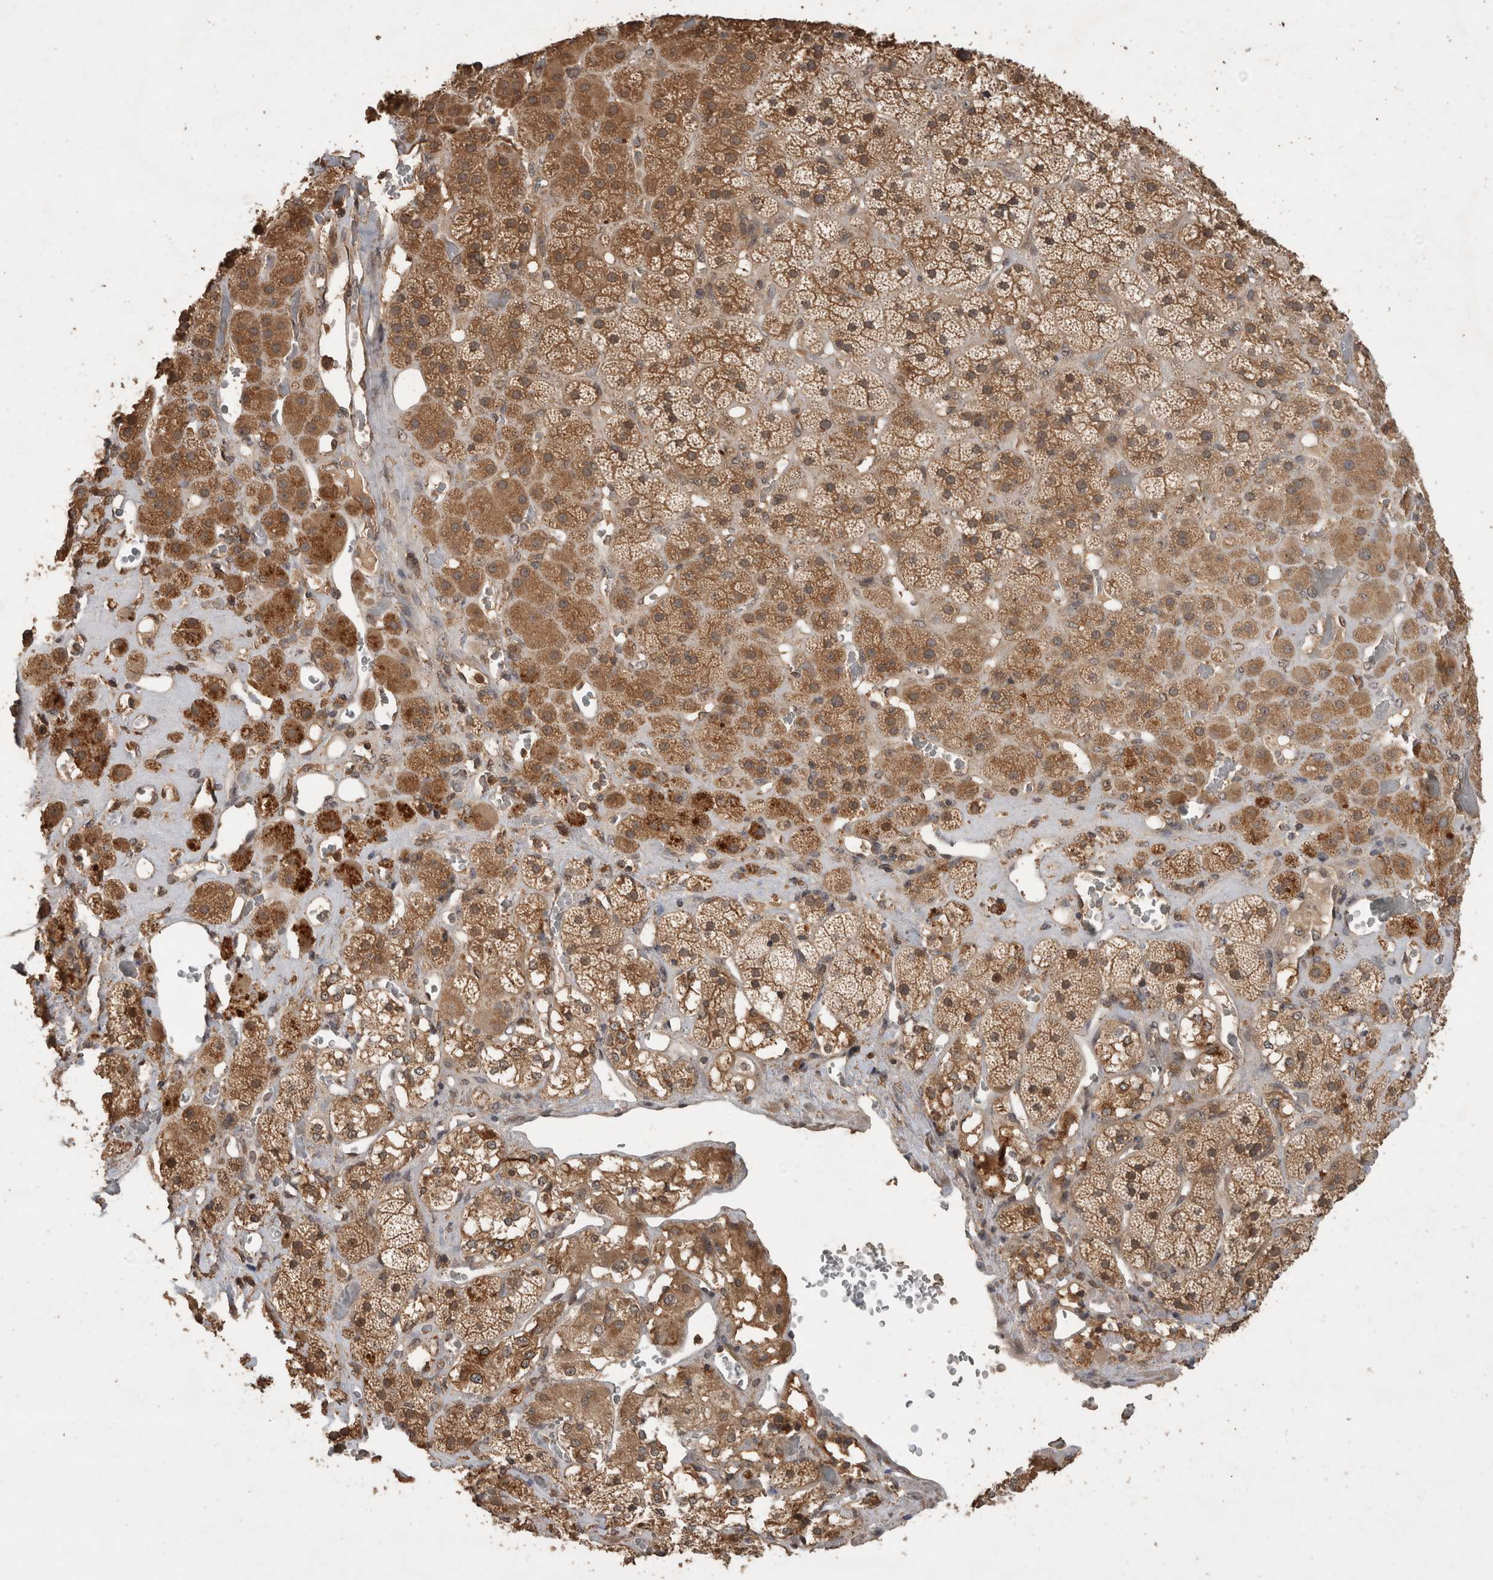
{"staining": {"intensity": "moderate", "quantity": ">75%", "location": "cytoplasmic/membranous,nuclear"}, "tissue": "adrenal gland", "cell_type": "Glandular cells", "image_type": "normal", "snomed": [{"axis": "morphology", "description": "Normal tissue, NOS"}, {"axis": "topography", "description": "Adrenal gland"}], "caption": "Adrenal gland was stained to show a protein in brown. There is medium levels of moderate cytoplasmic/membranous,nuclear expression in about >75% of glandular cells. (DAB (3,3'-diaminobenzidine) IHC, brown staining for protein, blue staining for nuclei).", "gene": "OTUD7B", "patient": {"sex": "male", "age": 57}}